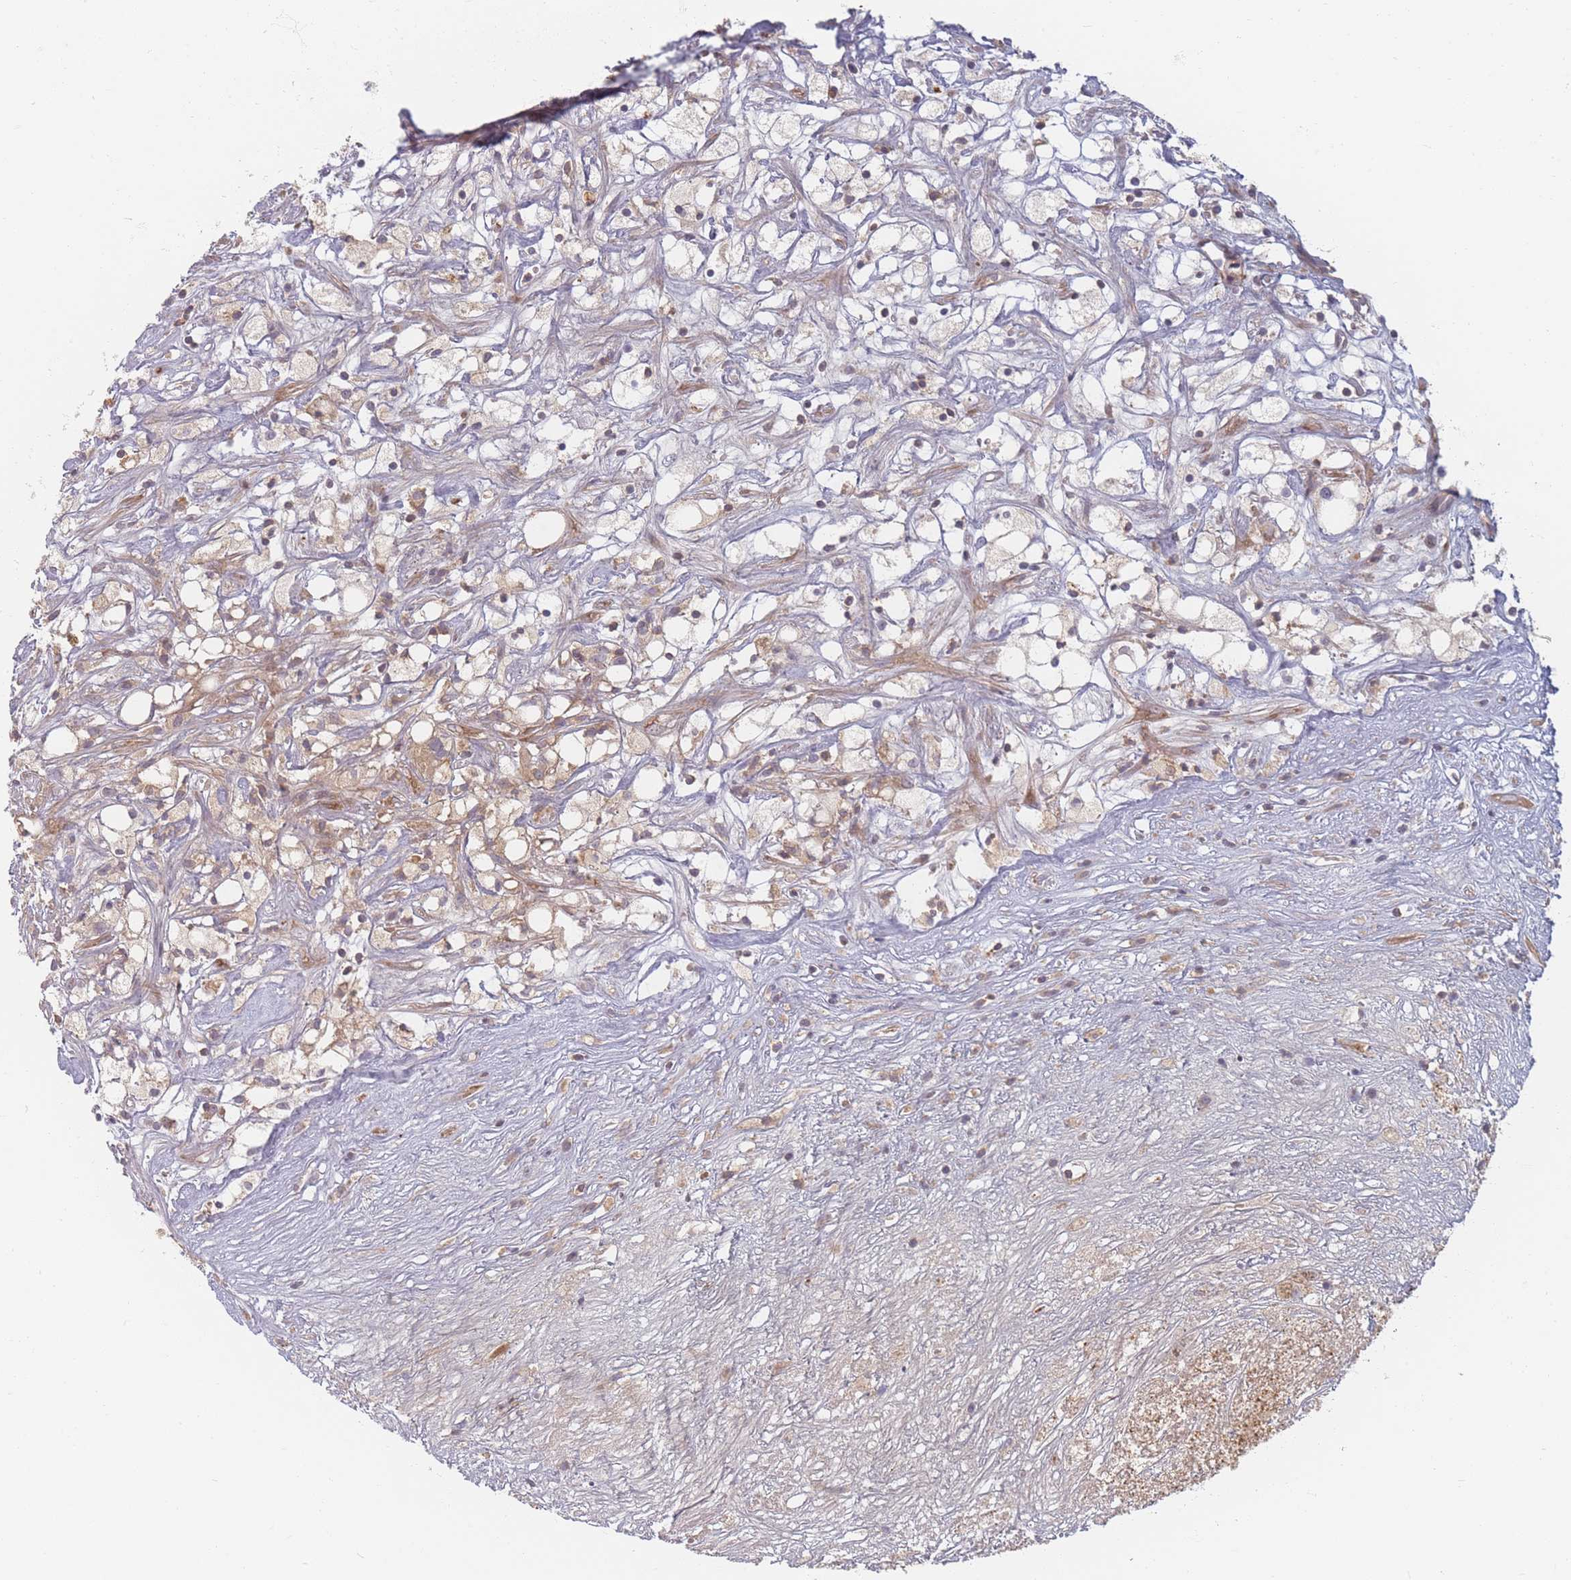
{"staining": {"intensity": "weak", "quantity": "<25%", "location": "cytoplasmic/membranous"}, "tissue": "renal cancer", "cell_type": "Tumor cells", "image_type": "cancer", "snomed": [{"axis": "morphology", "description": "Adenocarcinoma, NOS"}, {"axis": "topography", "description": "Kidney"}], "caption": "DAB (3,3'-diaminobenzidine) immunohistochemical staining of renal cancer (adenocarcinoma) exhibits no significant staining in tumor cells.", "gene": "SLC35F3", "patient": {"sex": "male", "age": 59}}